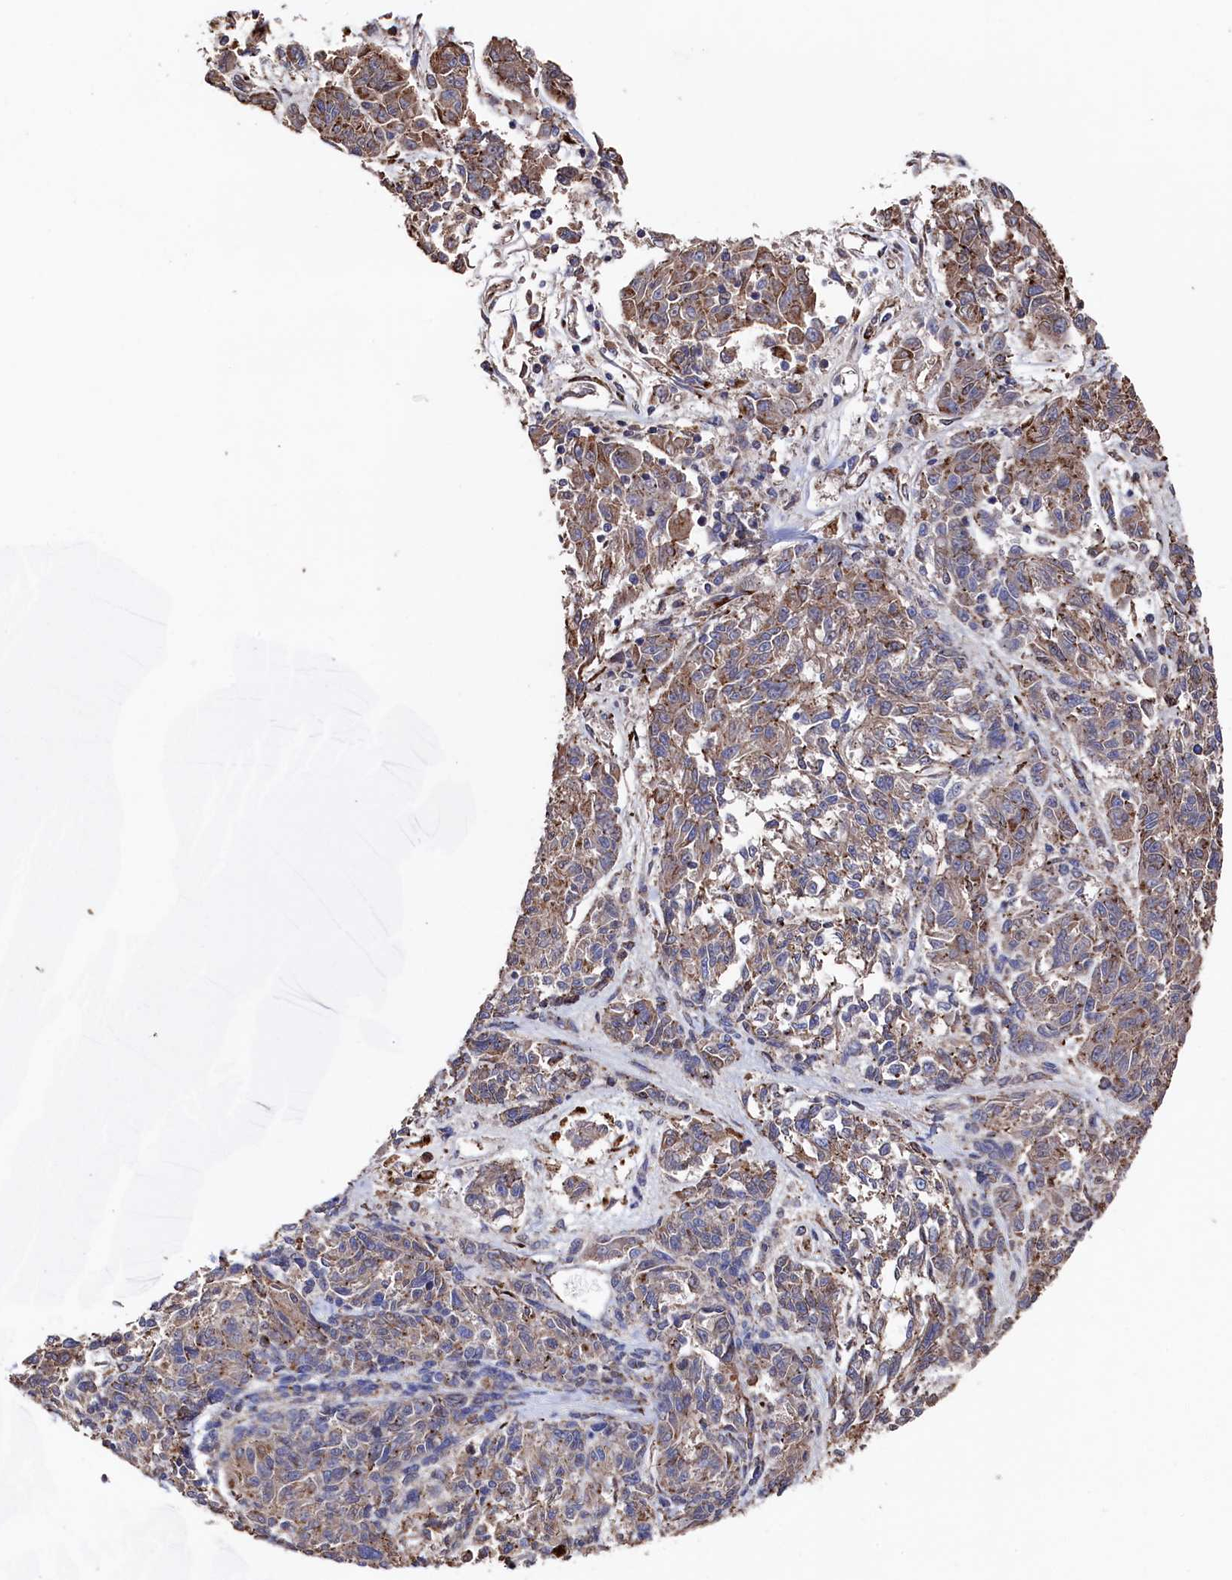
{"staining": {"intensity": "weak", "quantity": ">75%", "location": "cytoplasmic/membranous"}, "tissue": "melanoma", "cell_type": "Tumor cells", "image_type": "cancer", "snomed": [{"axis": "morphology", "description": "Malignant melanoma, NOS"}, {"axis": "topography", "description": "Skin"}], "caption": "A micrograph of human malignant melanoma stained for a protein demonstrates weak cytoplasmic/membranous brown staining in tumor cells.", "gene": "TK2", "patient": {"sex": "male", "age": 53}}